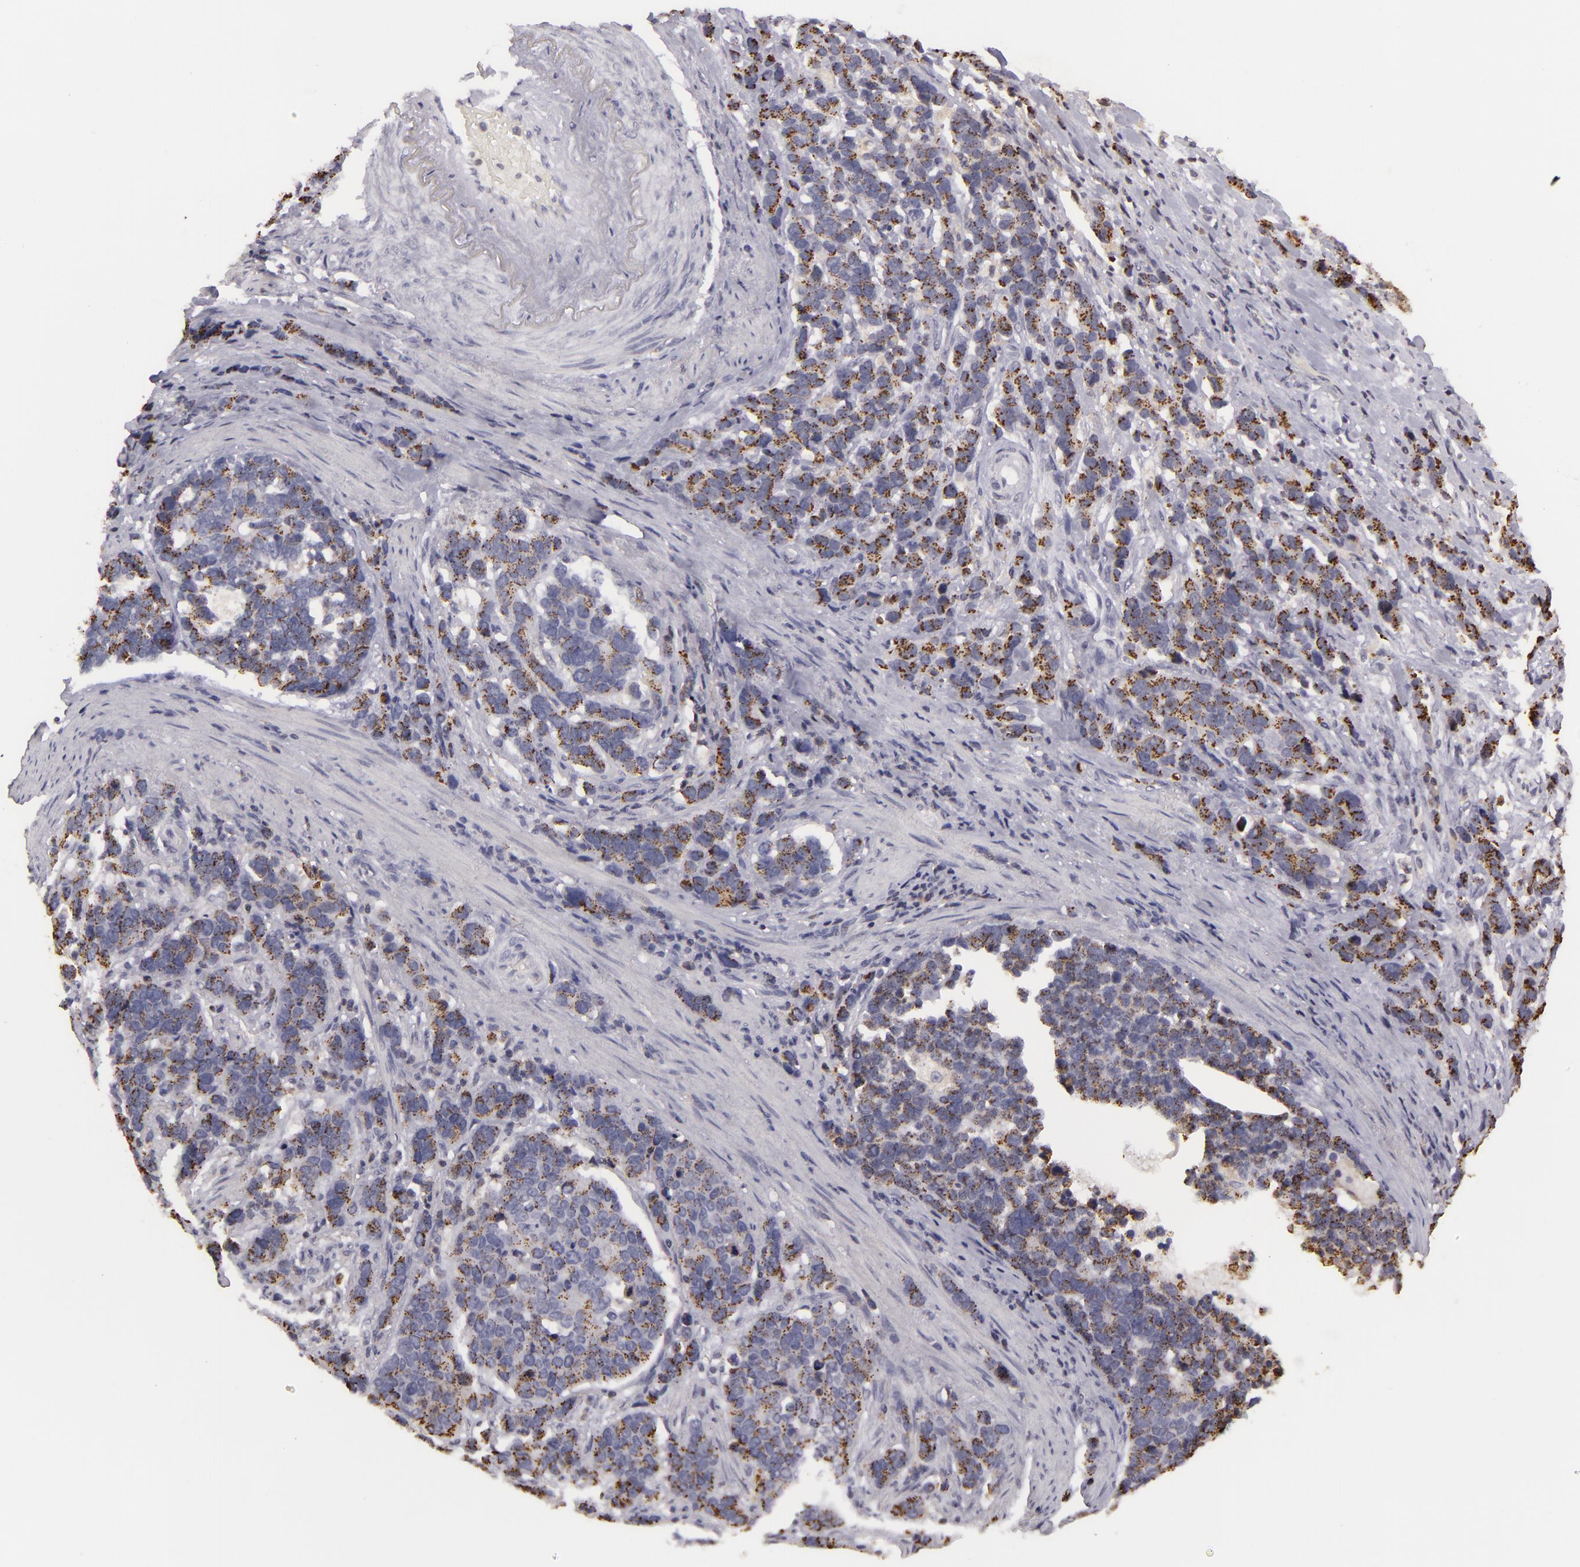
{"staining": {"intensity": "moderate", "quantity": ">75%", "location": "cytoplasmic/membranous"}, "tissue": "stomach cancer", "cell_type": "Tumor cells", "image_type": "cancer", "snomed": [{"axis": "morphology", "description": "Adenocarcinoma, NOS"}, {"axis": "topography", "description": "Stomach, upper"}], "caption": "Human adenocarcinoma (stomach) stained with a protein marker demonstrates moderate staining in tumor cells.", "gene": "KCNAB2", "patient": {"sex": "male", "age": 71}}